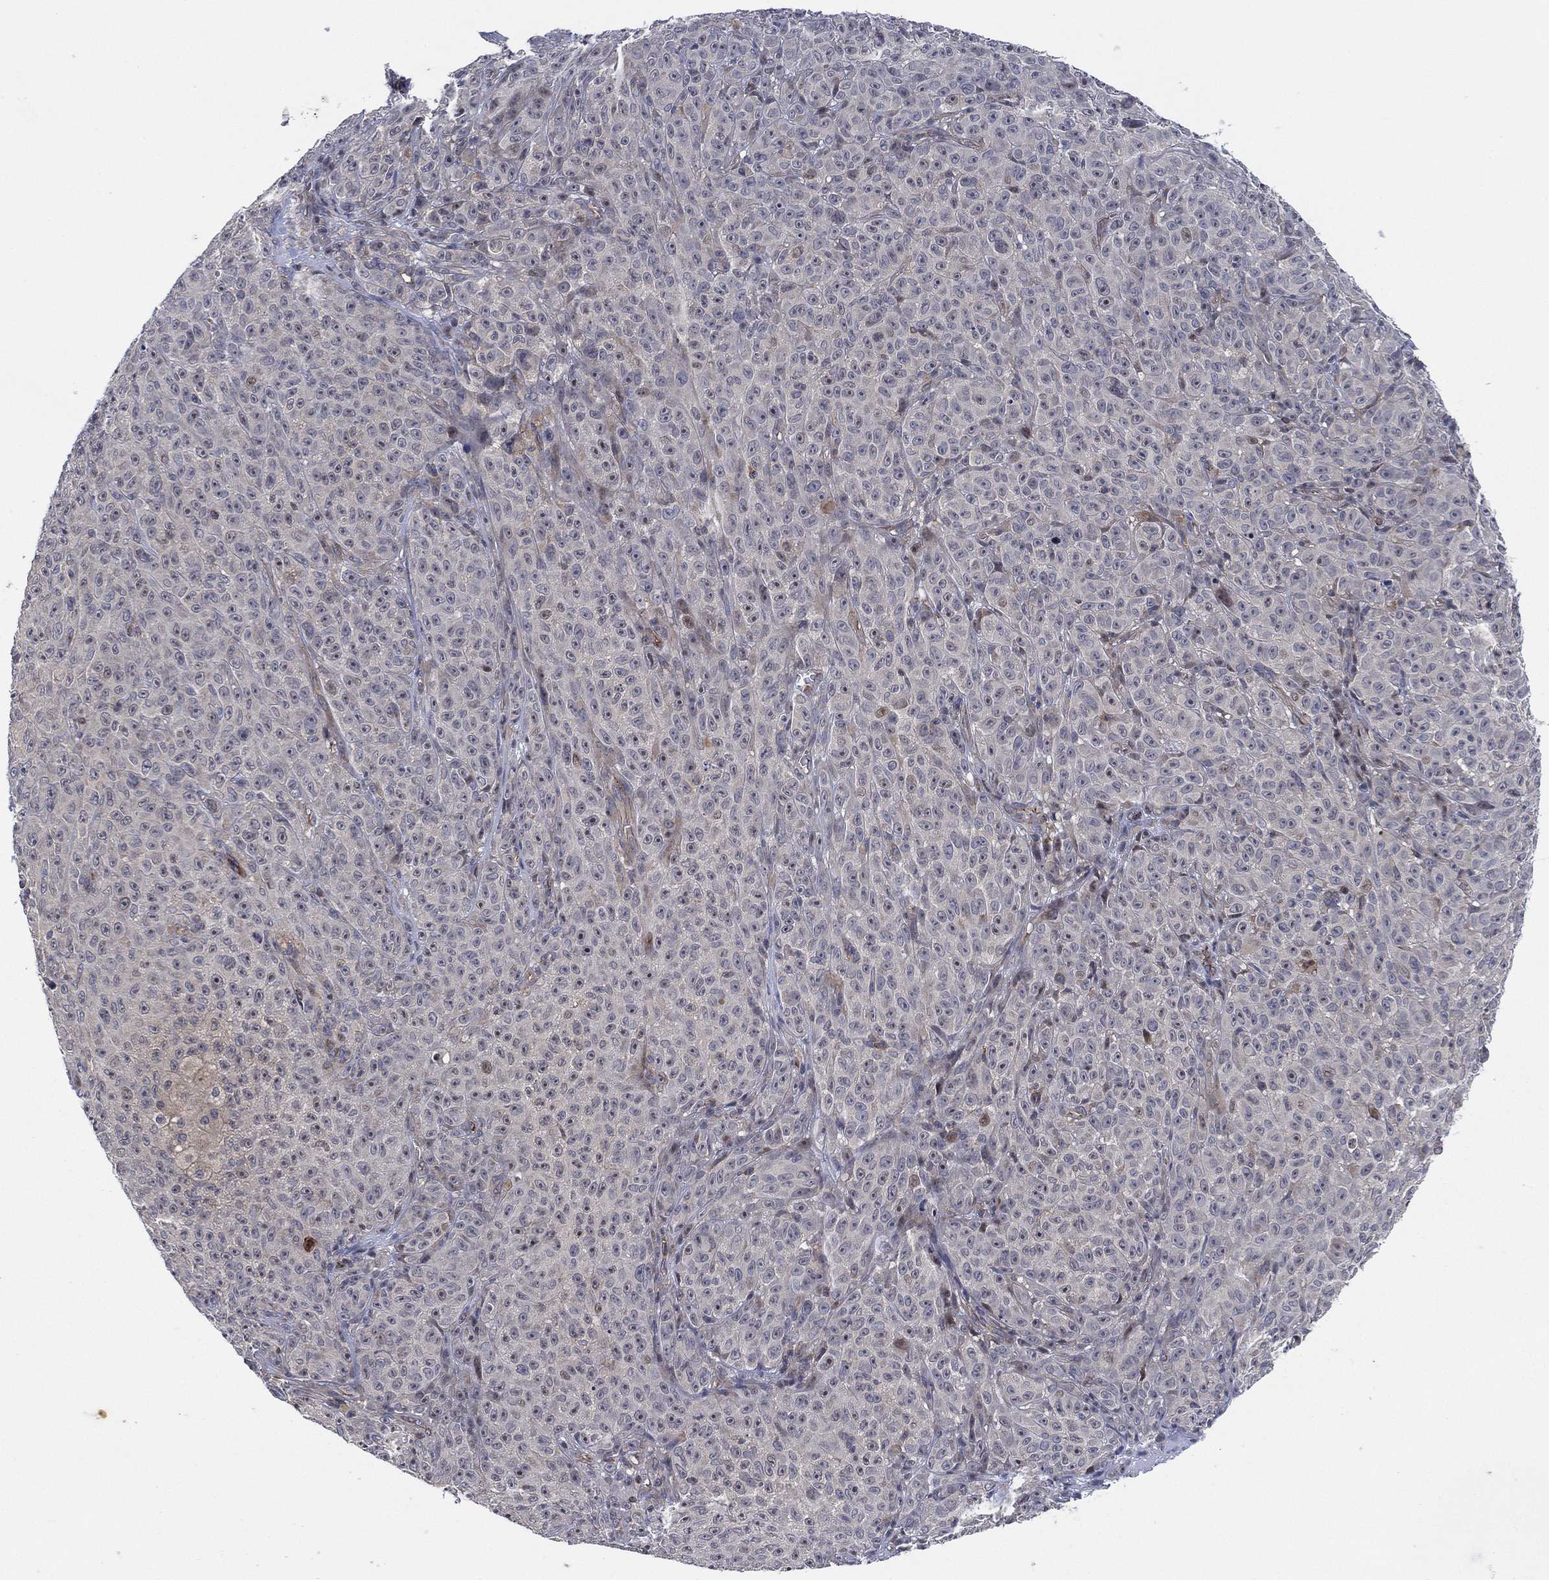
{"staining": {"intensity": "negative", "quantity": "none", "location": "none"}, "tissue": "melanoma", "cell_type": "Tumor cells", "image_type": "cancer", "snomed": [{"axis": "morphology", "description": "Malignant melanoma, NOS"}, {"axis": "topography", "description": "Skin"}], "caption": "This photomicrograph is of malignant melanoma stained with immunohistochemistry to label a protein in brown with the nuclei are counter-stained blue. There is no staining in tumor cells.", "gene": "TMCO1", "patient": {"sex": "female", "age": 82}}